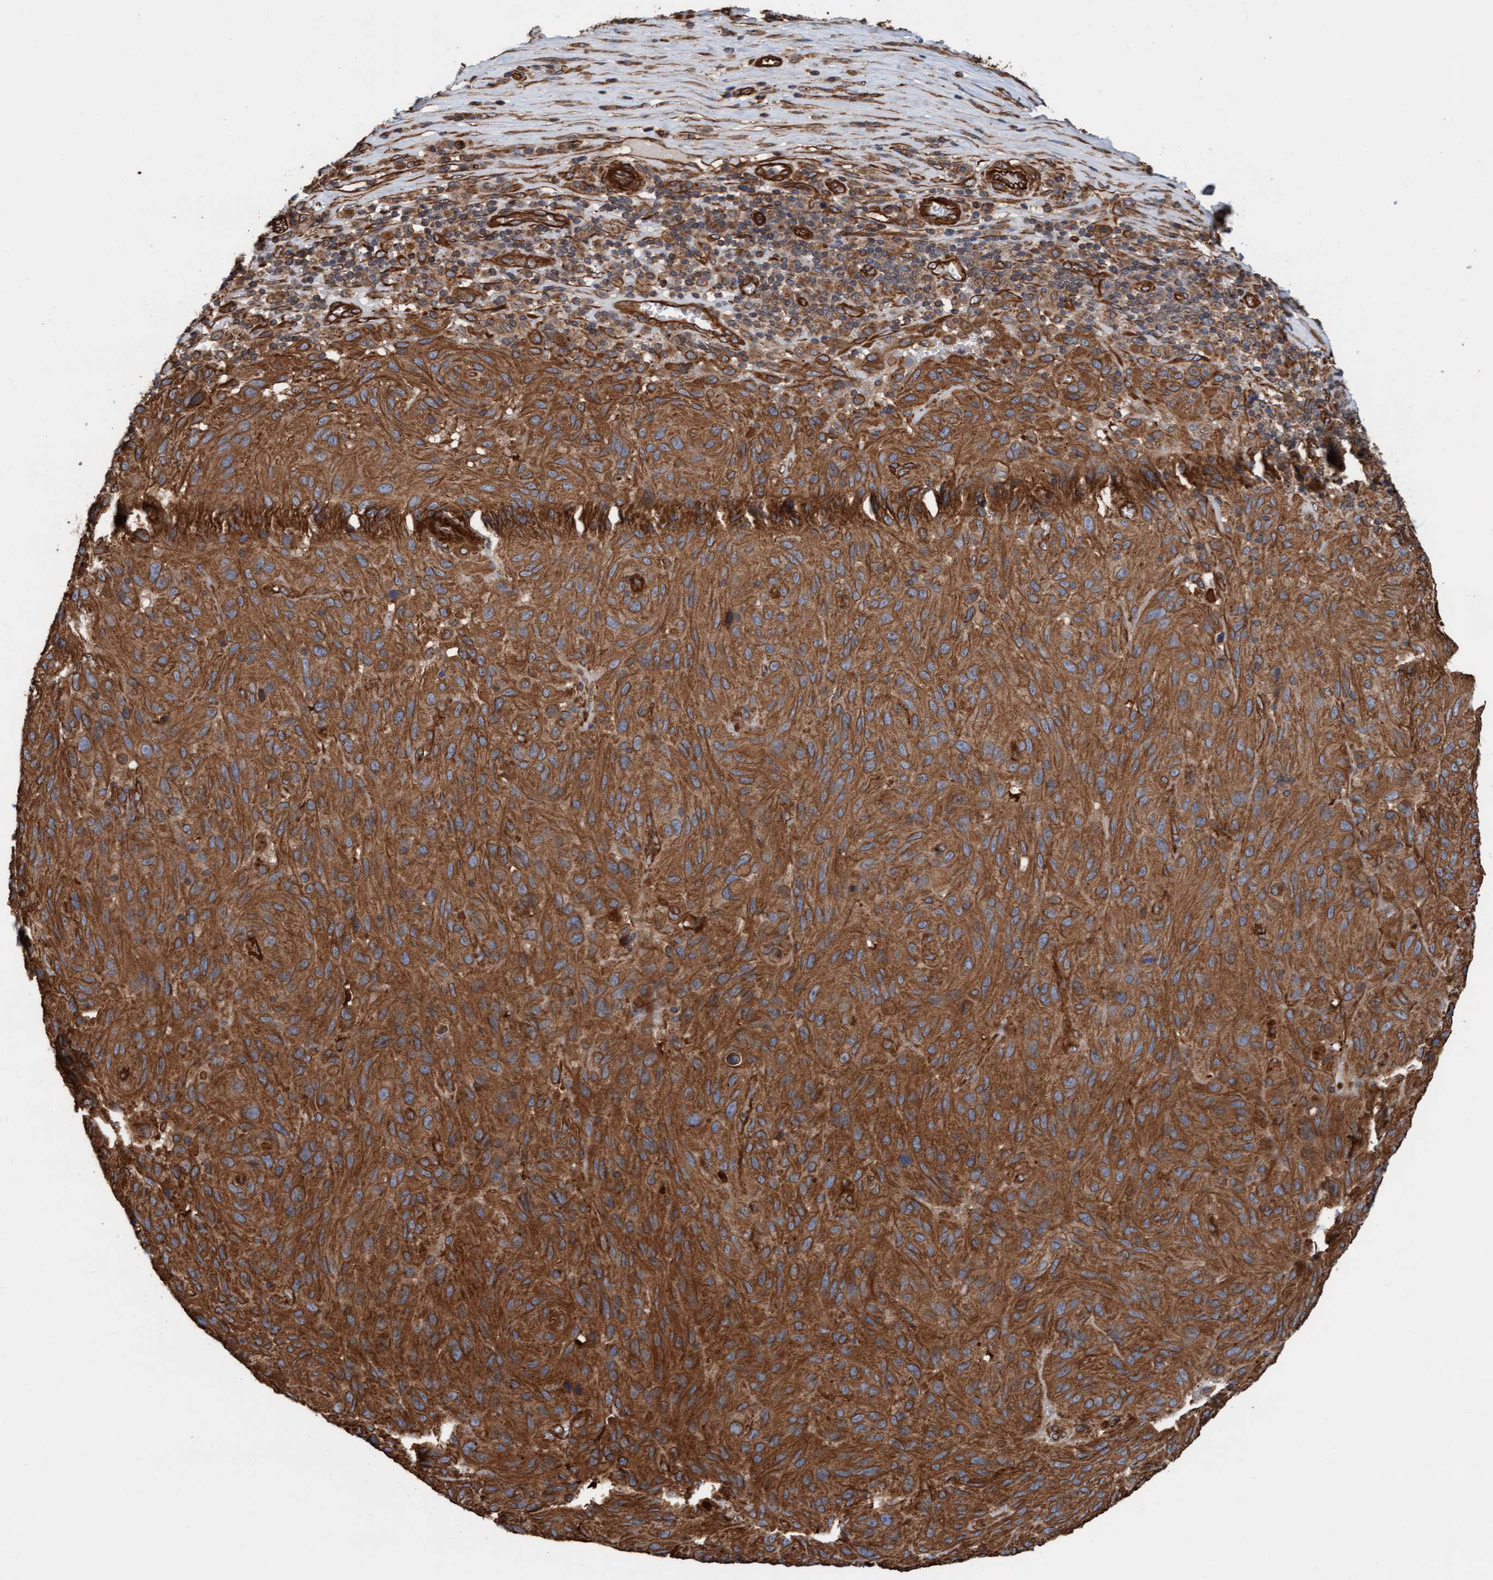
{"staining": {"intensity": "strong", "quantity": ">75%", "location": "cytoplasmic/membranous"}, "tissue": "melanoma", "cell_type": "Tumor cells", "image_type": "cancer", "snomed": [{"axis": "morphology", "description": "Malignant melanoma, NOS"}, {"axis": "topography", "description": "Skin"}], "caption": "Melanoma stained with a protein marker reveals strong staining in tumor cells.", "gene": "STXBP4", "patient": {"sex": "male", "age": 66}}